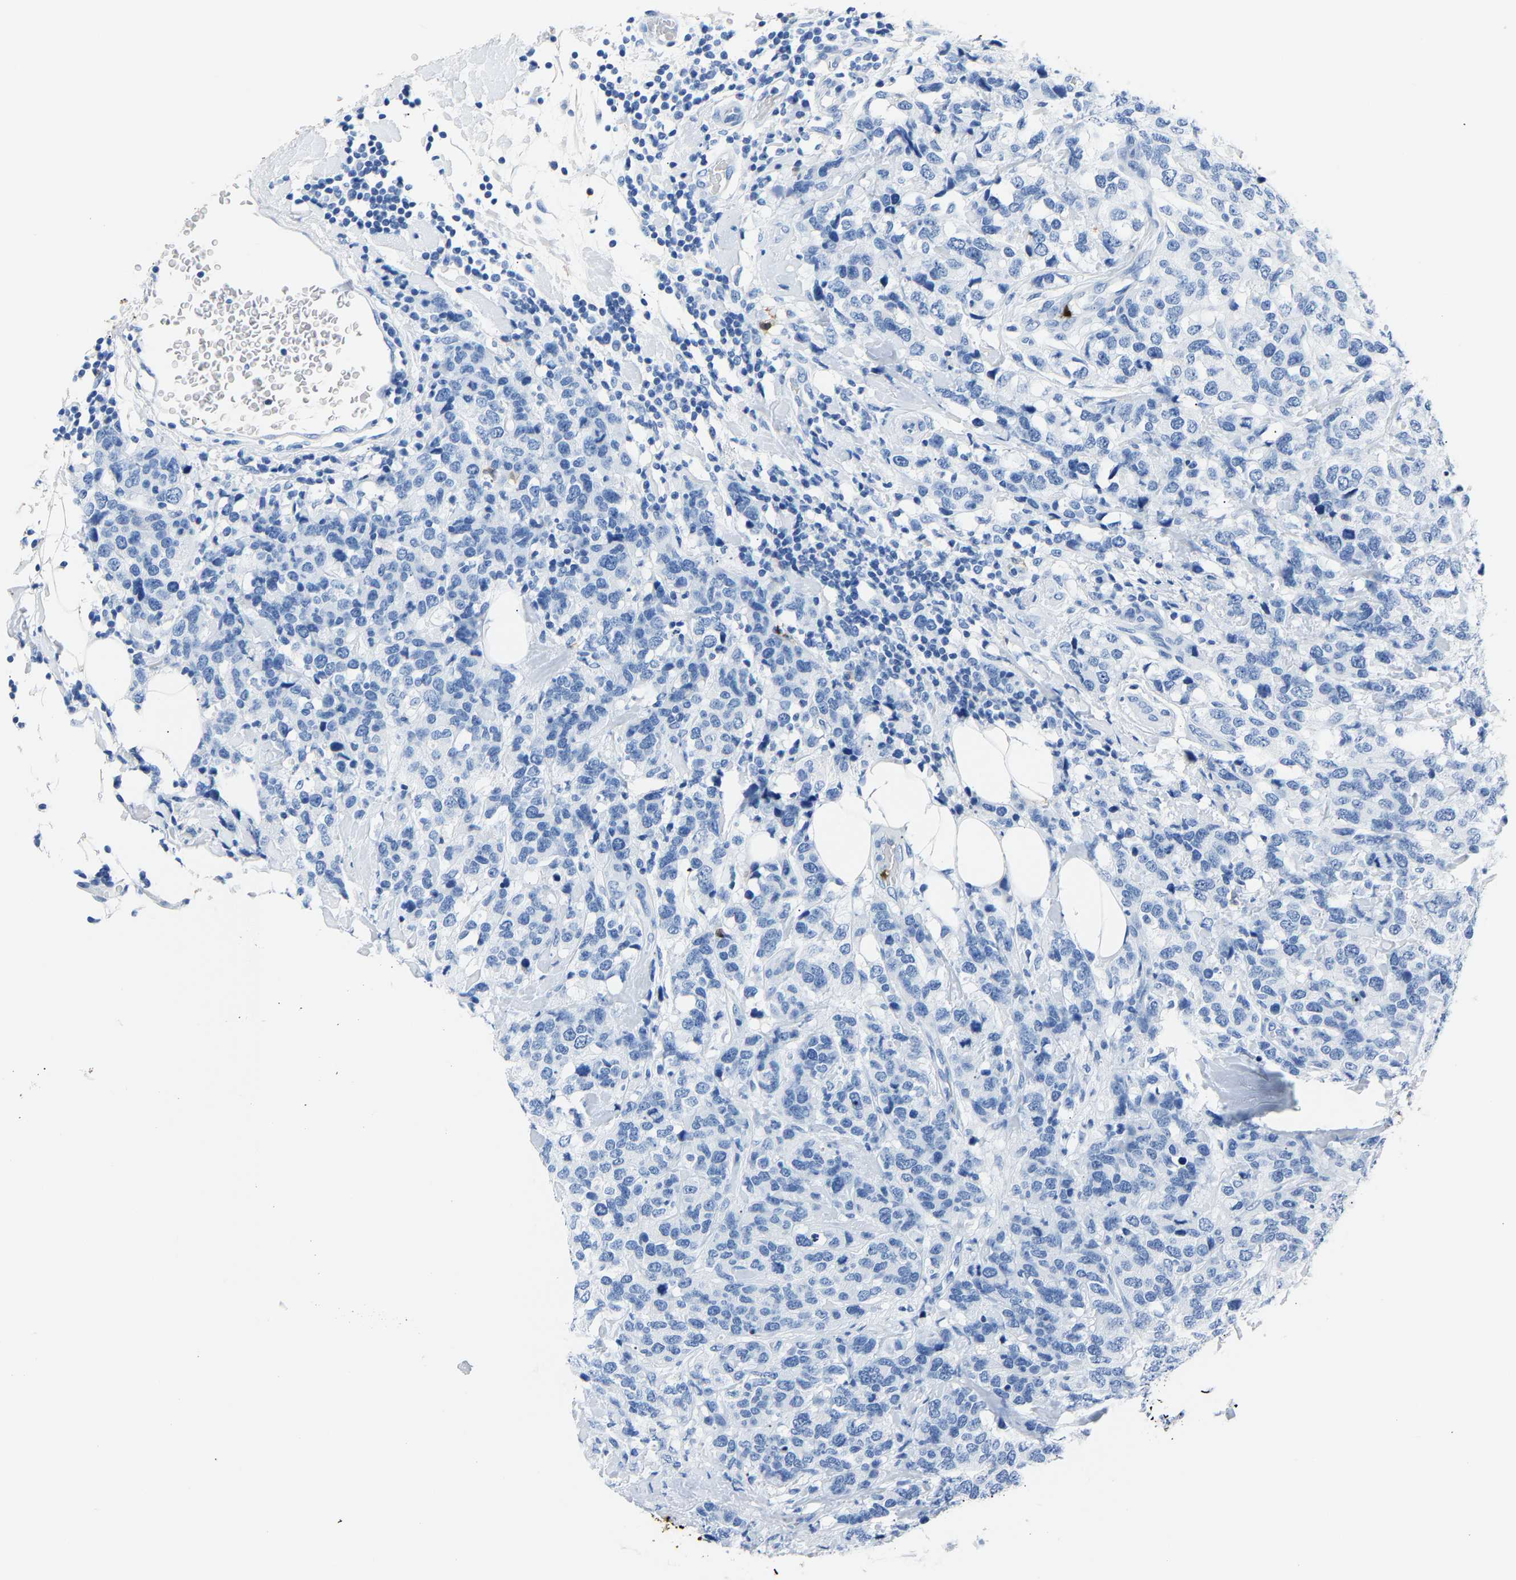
{"staining": {"intensity": "negative", "quantity": "none", "location": "none"}, "tissue": "breast cancer", "cell_type": "Tumor cells", "image_type": "cancer", "snomed": [{"axis": "morphology", "description": "Lobular carcinoma"}, {"axis": "topography", "description": "Breast"}], "caption": "There is no significant staining in tumor cells of lobular carcinoma (breast).", "gene": "S100P", "patient": {"sex": "female", "age": 59}}